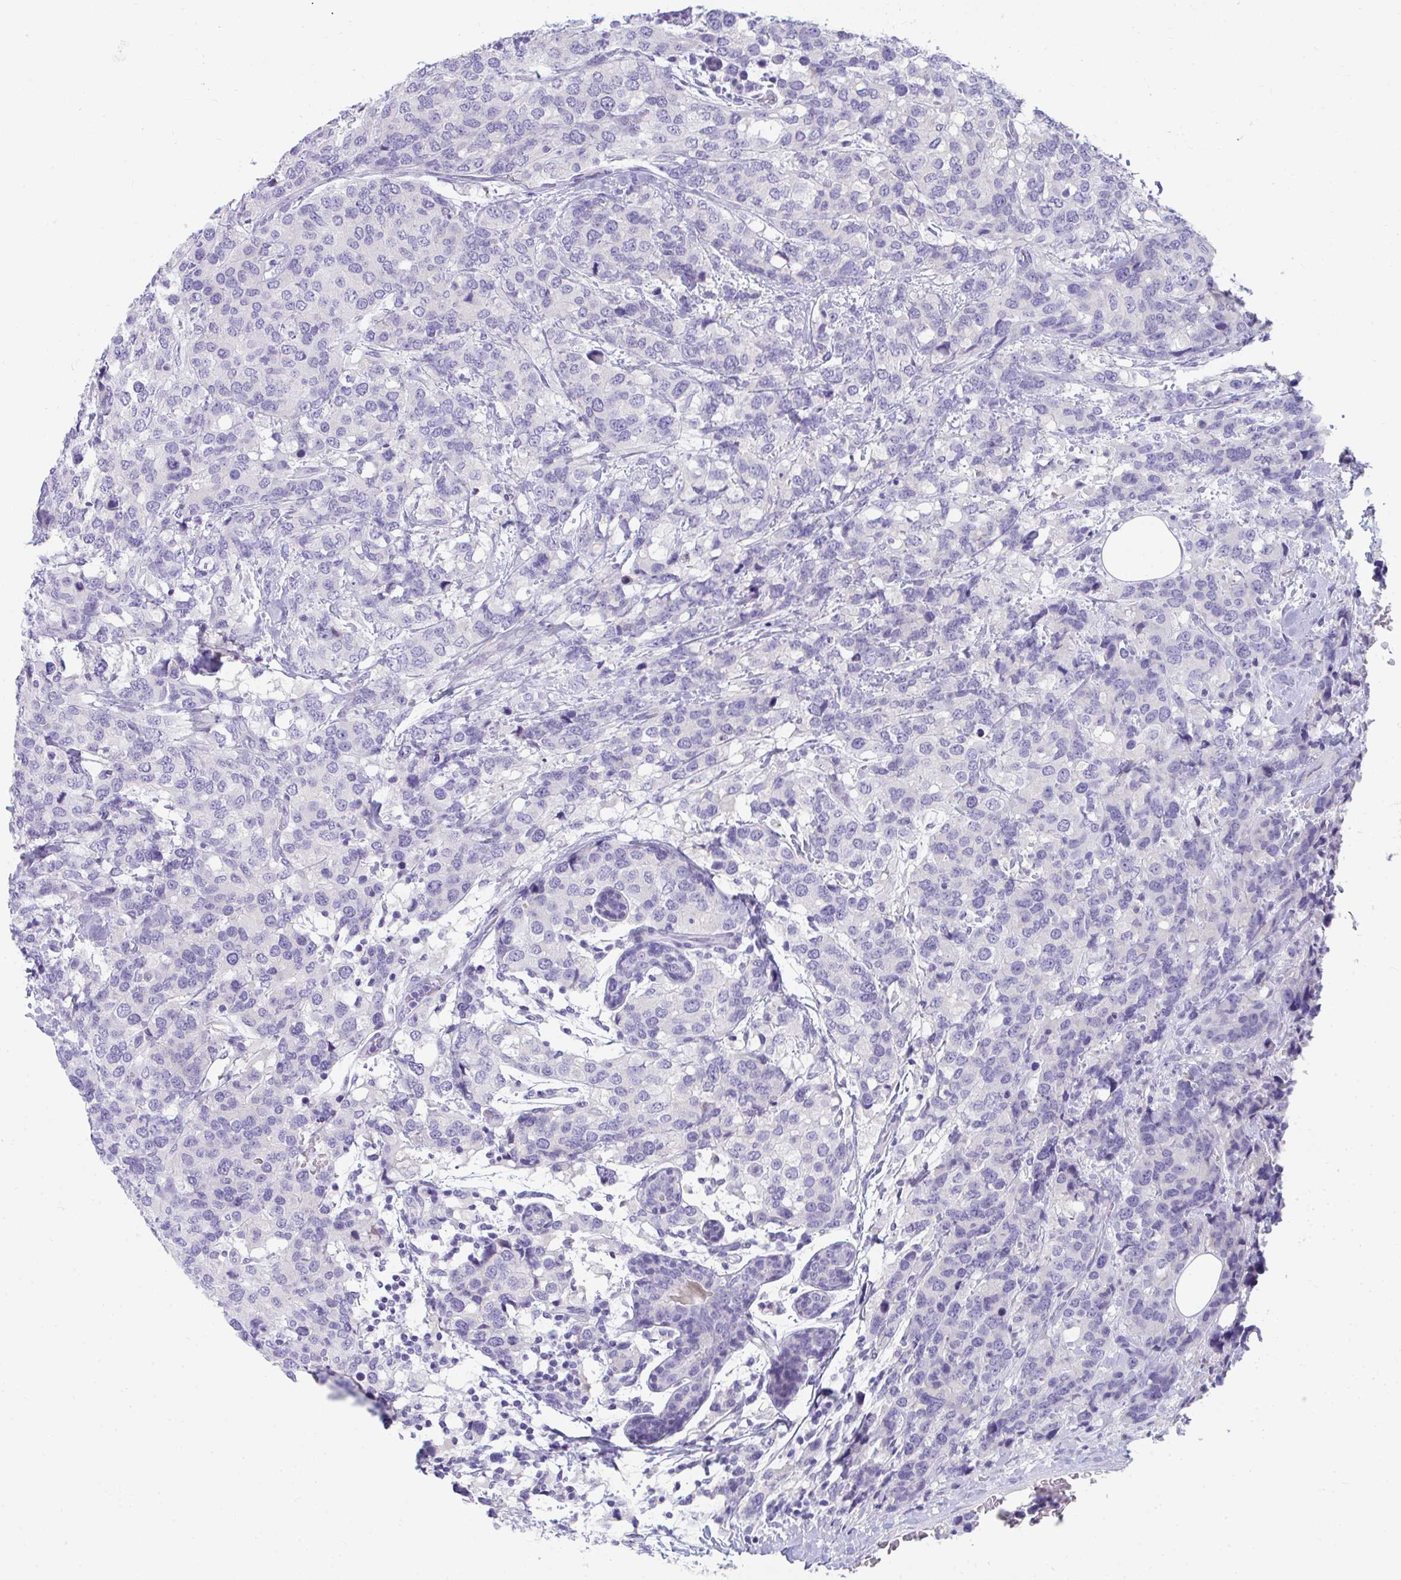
{"staining": {"intensity": "negative", "quantity": "none", "location": "none"}, "tissue": "breast cancer", "cell_type": "Tumor cells", "image_type": "cancer", "snomed": [{"axis": "morphology", "description": "Lobular carcinoma"}, {"axis": "topography", "description": "Breast"}], "caption": "Tumor cells show no significant expression in breast cancer (lobular carcinoma).", "gene": "TTC30B", "patient": {"sex": "female", "age": 59}}